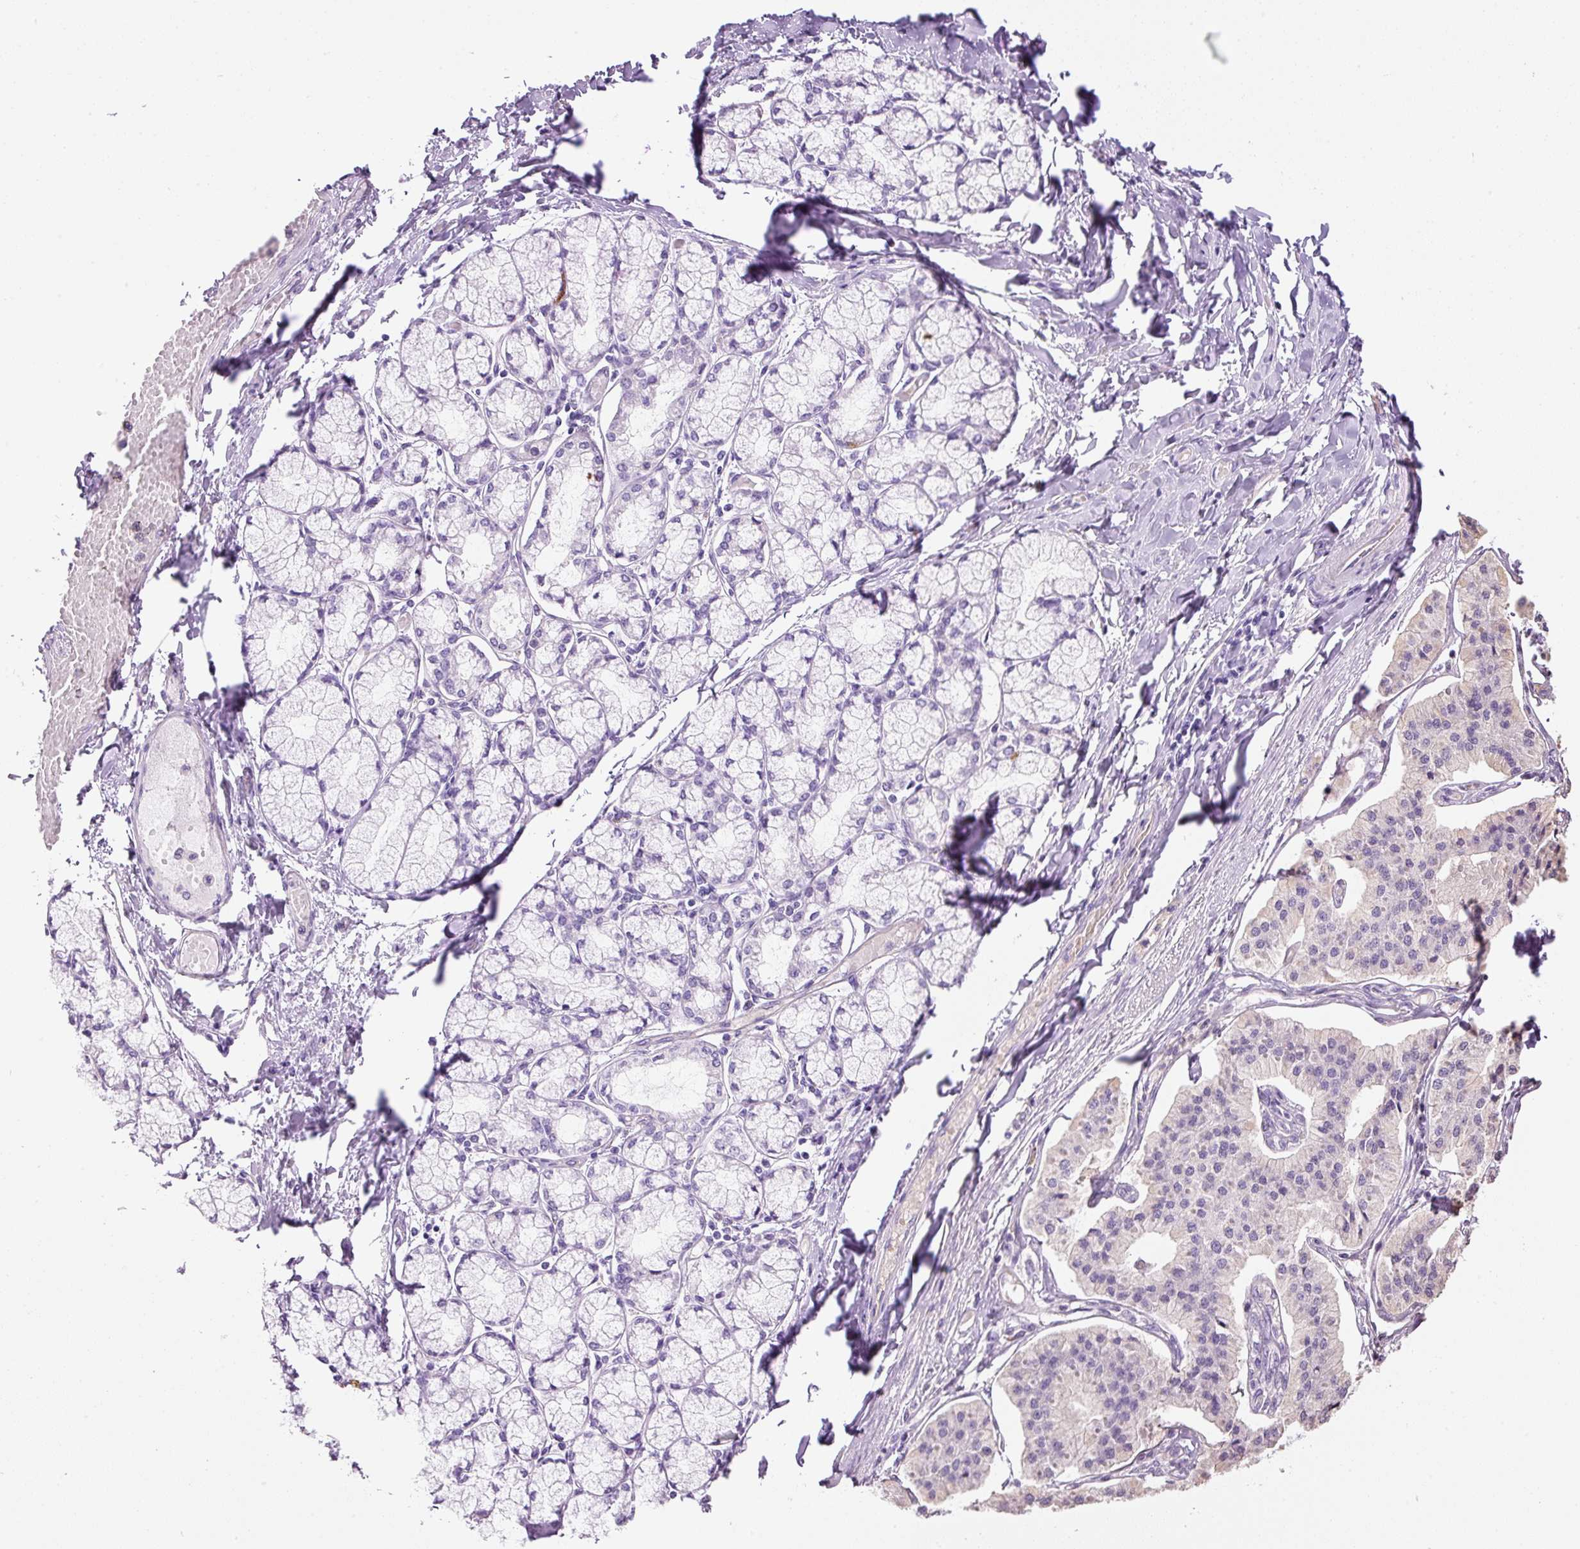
{"staining": {"intensity": "negative", "quantity": "none", "location": "none"}, "tissue": "pancreatic cancer", "cell_type": "Tumor cells", "image_type": "cancer", "snomed": [{"axis": "morphology", "description": "Adenocarcinoma, NOS"}, {"axis": "topography", "description": "Pancreas"}], "caption": "A micrograph of pancreatic cancer (adenocarcinoma) stained for a protein shows no brown staining in tumor cells.", "gene": "BSND", "patient": {"sex": "female", "age": 50}}